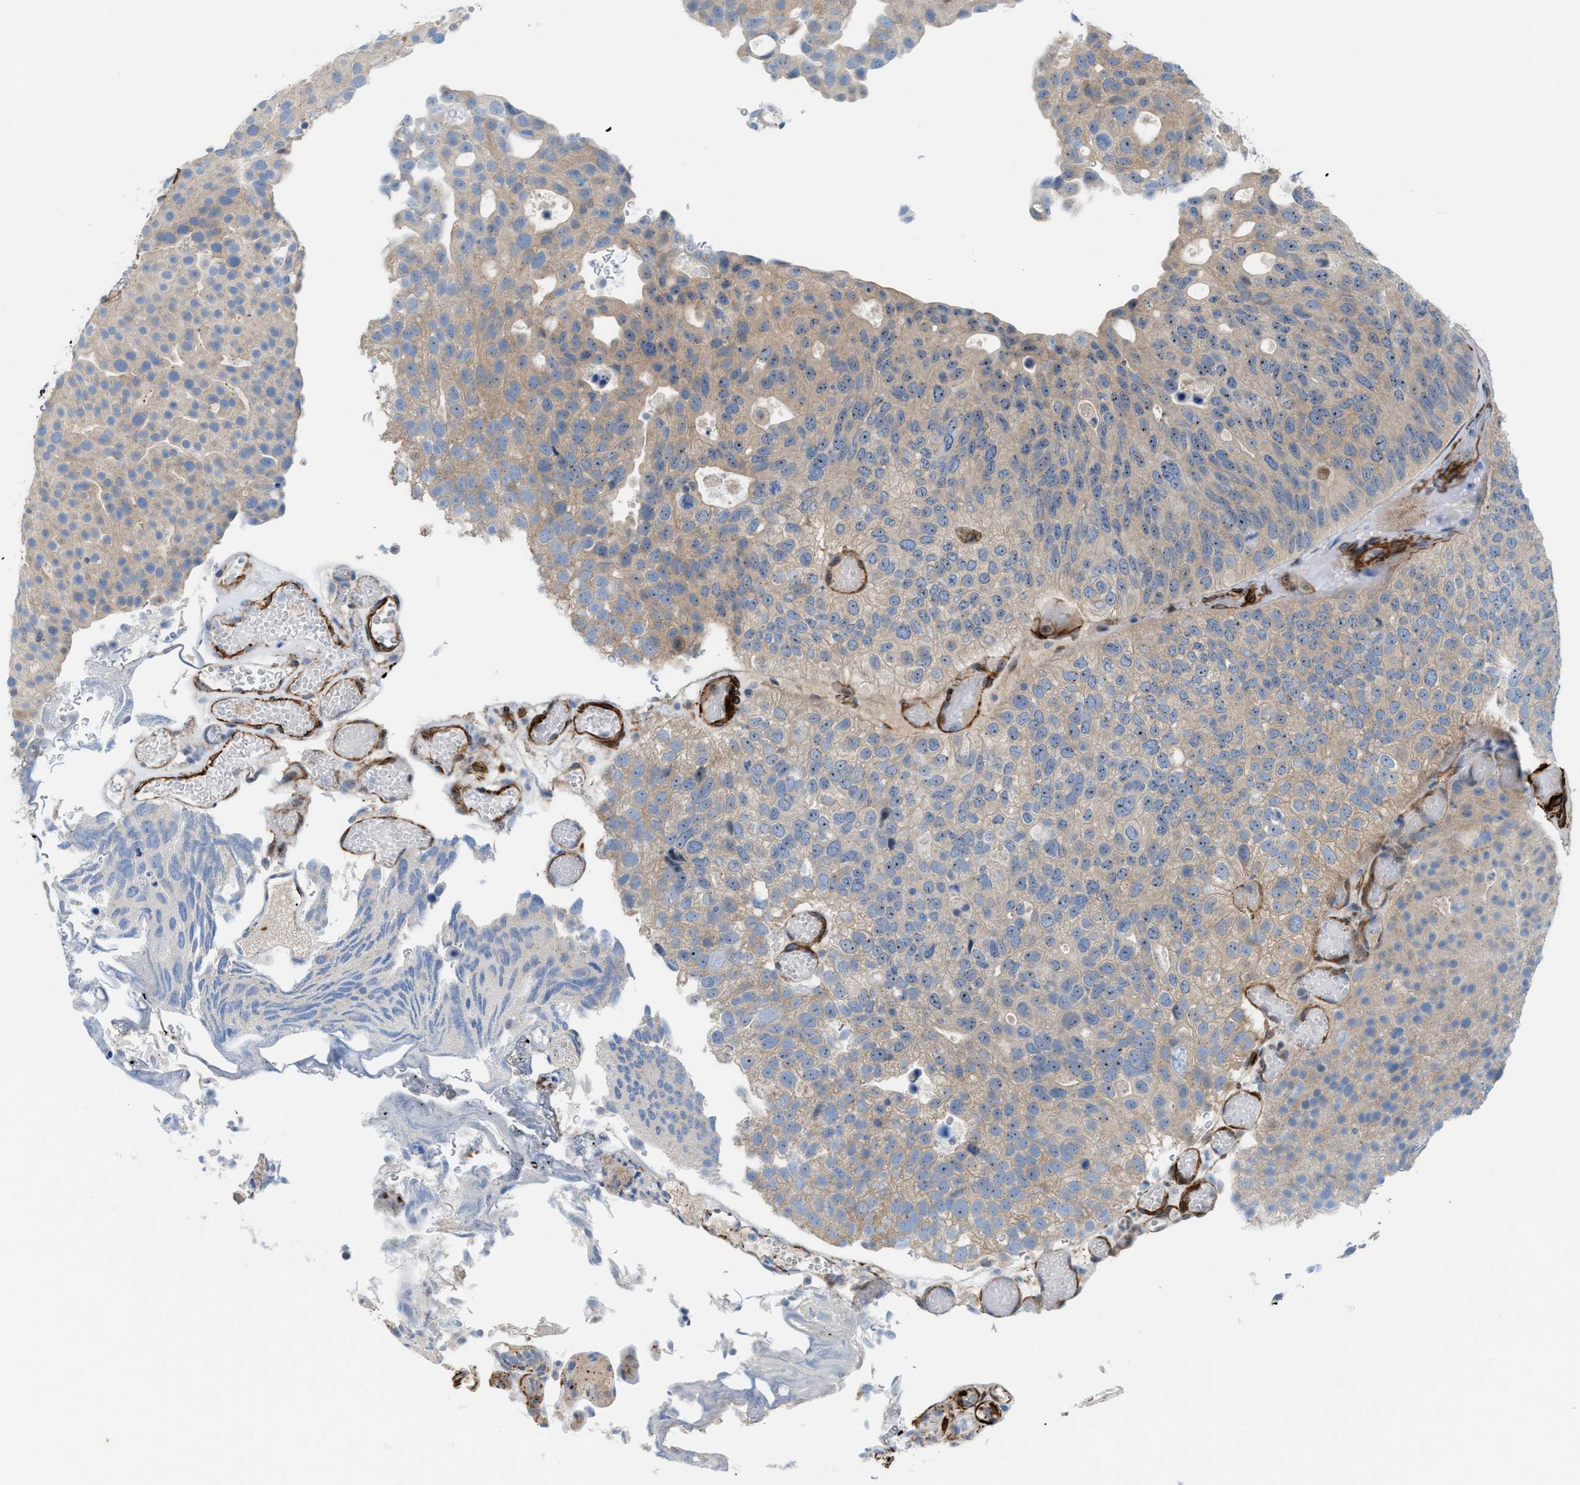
{"staining": {"intensity": "weak", "quantity": ">75%", "location": "cytoplasmic/membranous,nuclear"}, "tissue": "urothelial cancer", "cell_type": "Tumor cells", "image_type": "cancer", "snomed": [{"axis": "morphology", "description": "Urothelial carcinoma, Low grade"}, {"axis": "topography", "description": "Urinary bladder"}], "caption": "Immunohistochemical staining of human urothelial carcinoma (low-grade) shows low levels of weak cytoplasmic/membranous and nuclear protein positivity in about >75% of tumor cells.", "gene": "NQO2", "patient": {"sex": "male", "age": 78}}